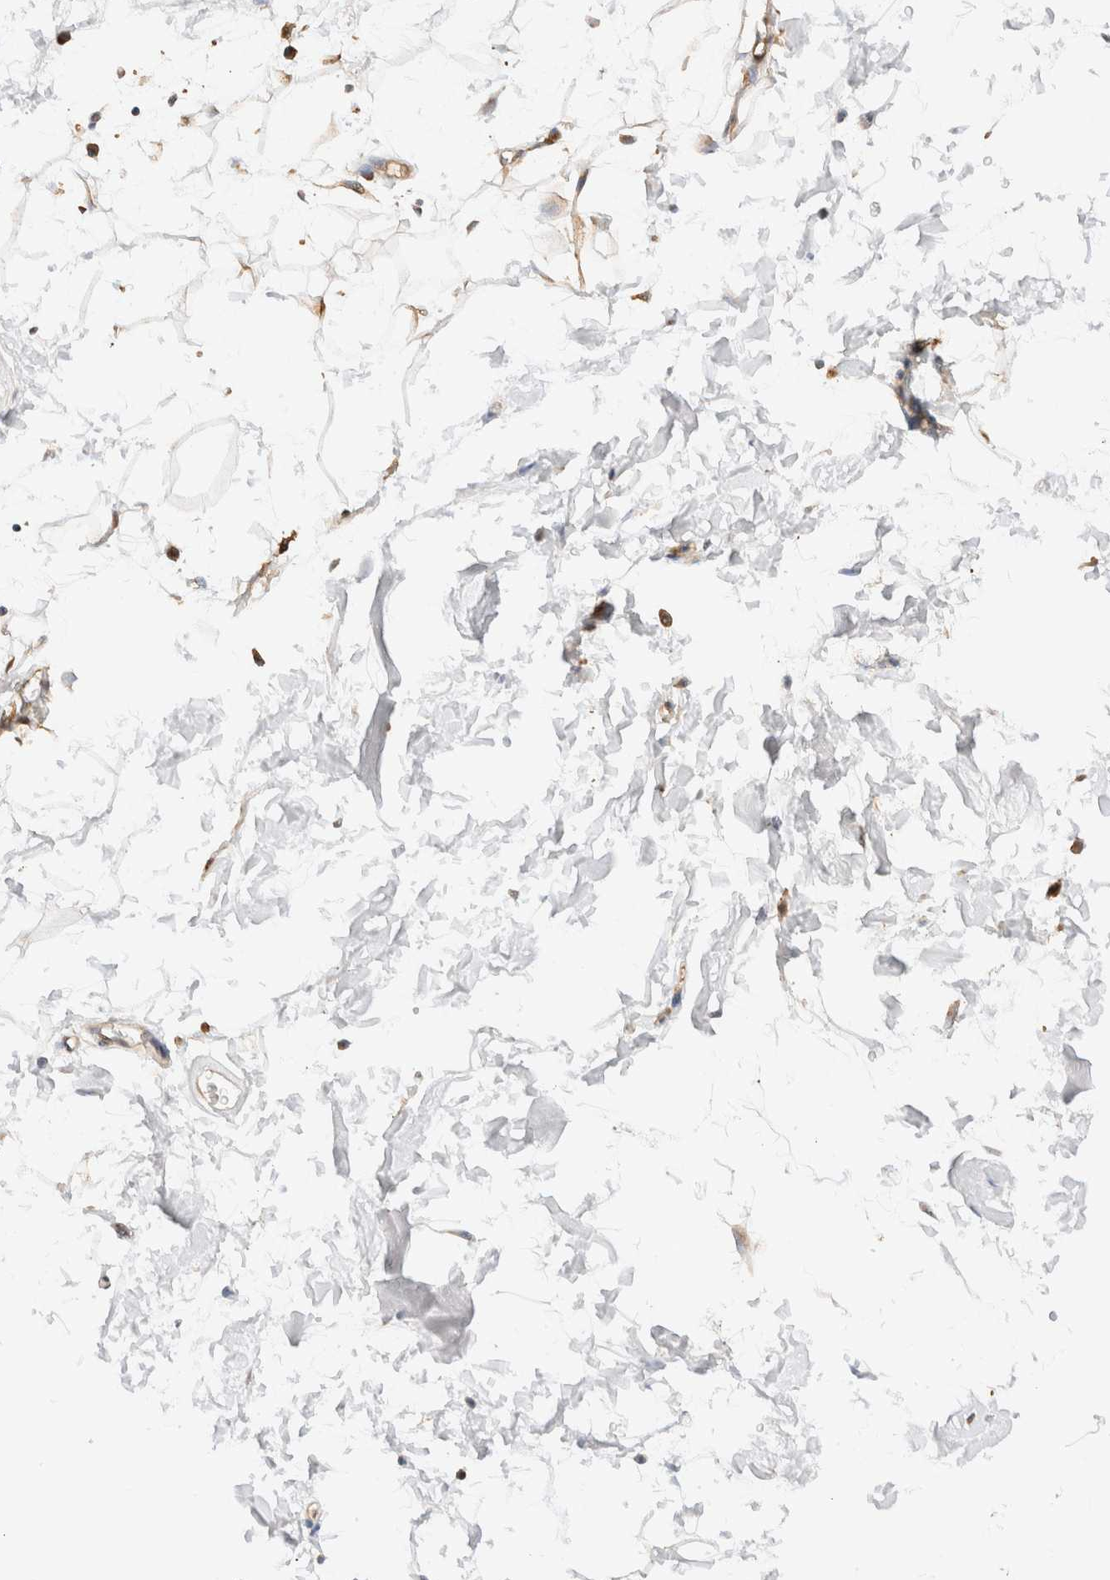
{"staining": {"intensity": "moderate", "quantity": "25%-75%", "location": "cytoplasmic/membranous"}, "tissue": "adipose tissue", "cell_type": "Adipocytes", "image_type": "normal", "snomed": [{"axis": "morphology", "description": "Normal tissue, NOS"}, {"axis": "topography", "description": "Soft tissue"}], "caption": "Brown immunohistochemical staining in unremarkable human adipose tissue exhibits moderate cytoplasmic/membranous staining in about 25%-75% of adipocytes. (IHC, brightfield microscopy, high magnification).", "gene": "RABEP1", "patient": {"sex": "male", "age": 72}}